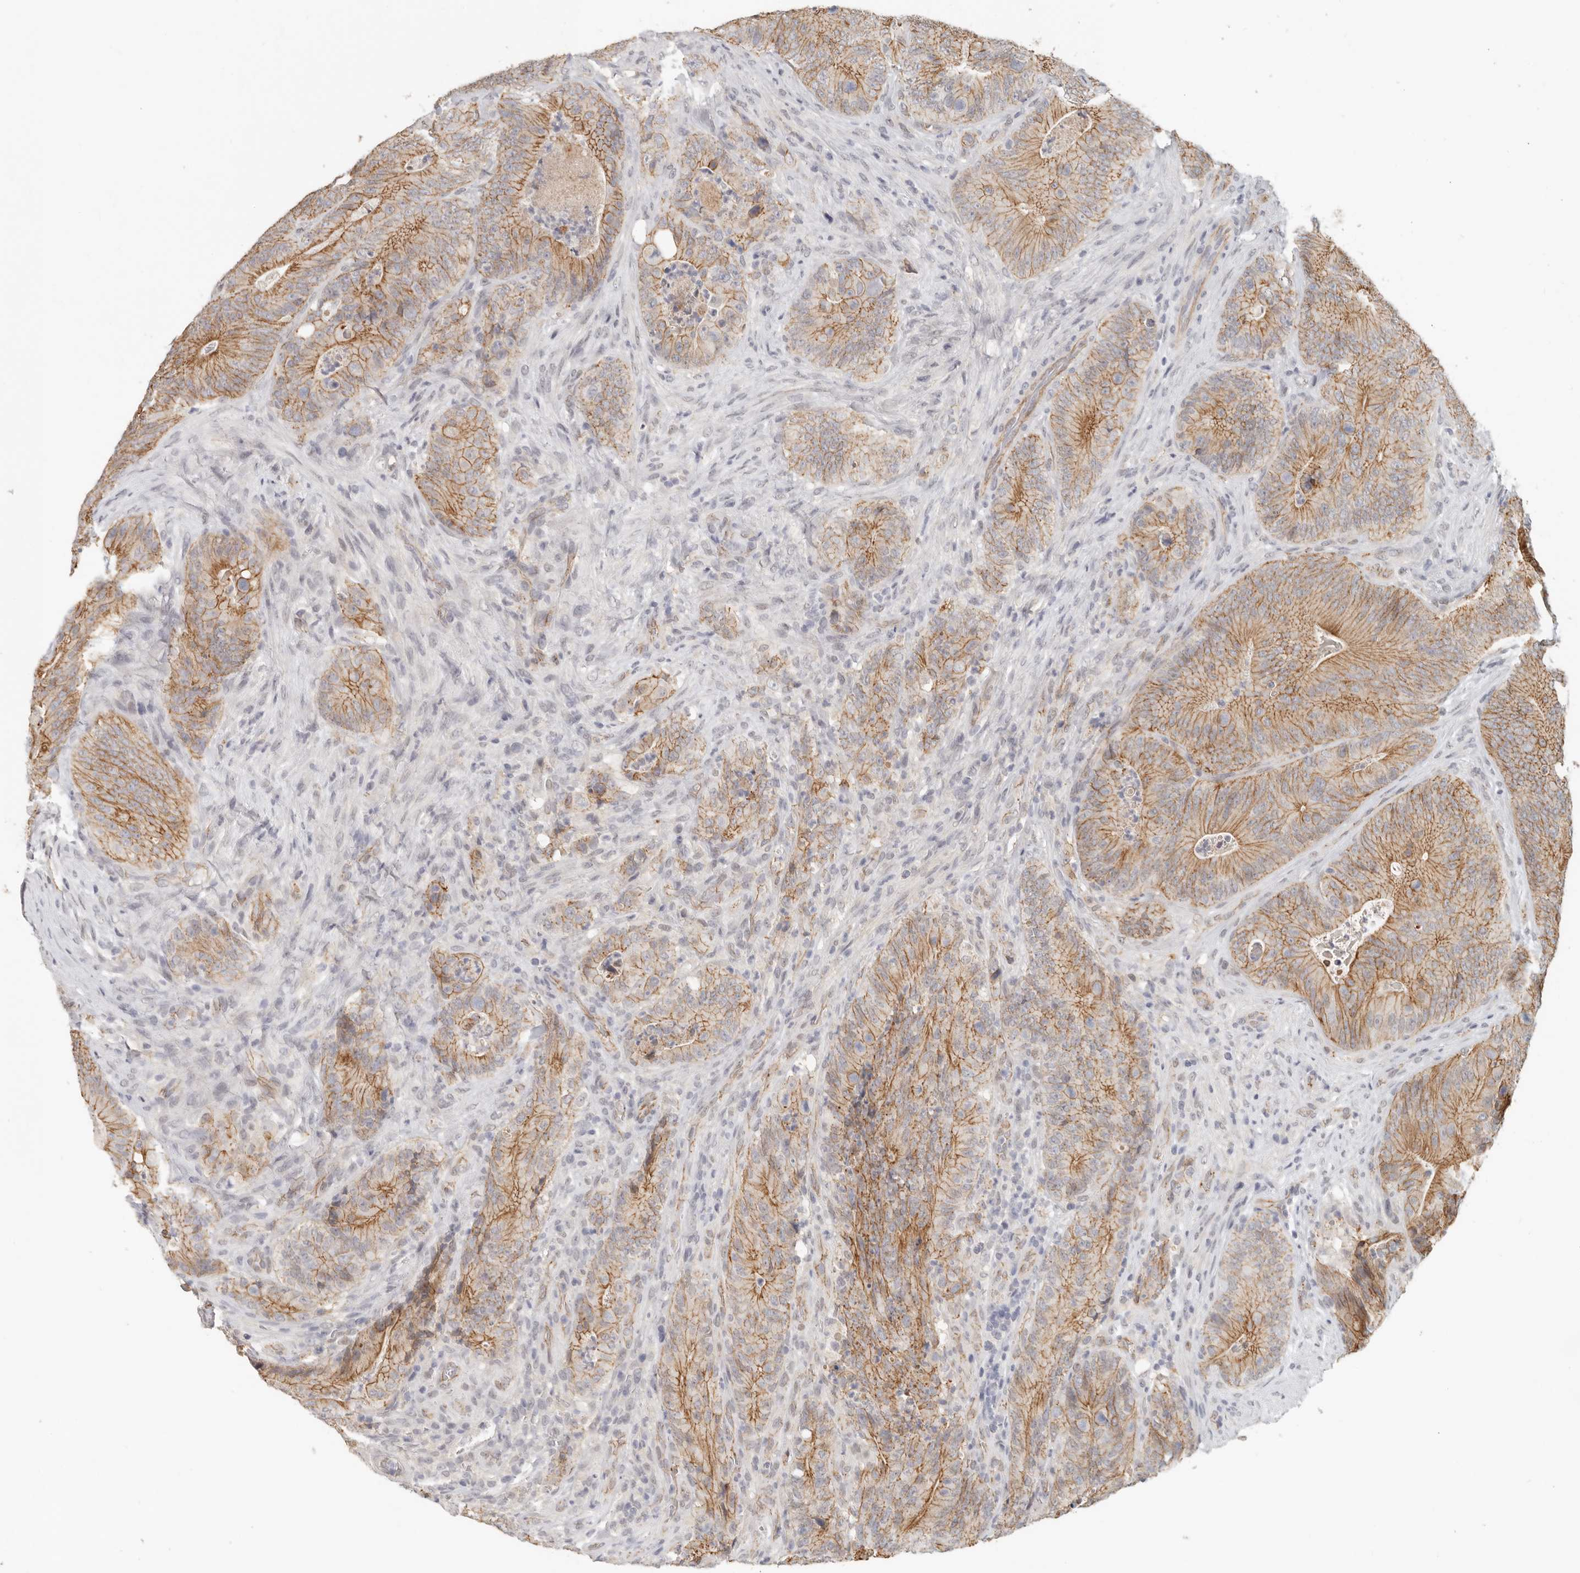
{"staining": {"intensity": "moderate", "quantity": ">75%", "location": "cytoplasmic/membranous"}, "tissue": "colorectal cancer", "cell_type": "Tumor cells", "image_type": "cancer", "snomed": [{"axis": "morphology", "description": "Normal tissue, NOS"}, {"axis": "topography", "description": "Colon"}], "caption": "Colorectal cancer stained with immunohistochemistry (IHC) exhibits moderate cytoplasmic/membranous expression in about >75% of tumor cells.", "gene": "ANXA9", "patient": {"sex": "female", "age": 82}}